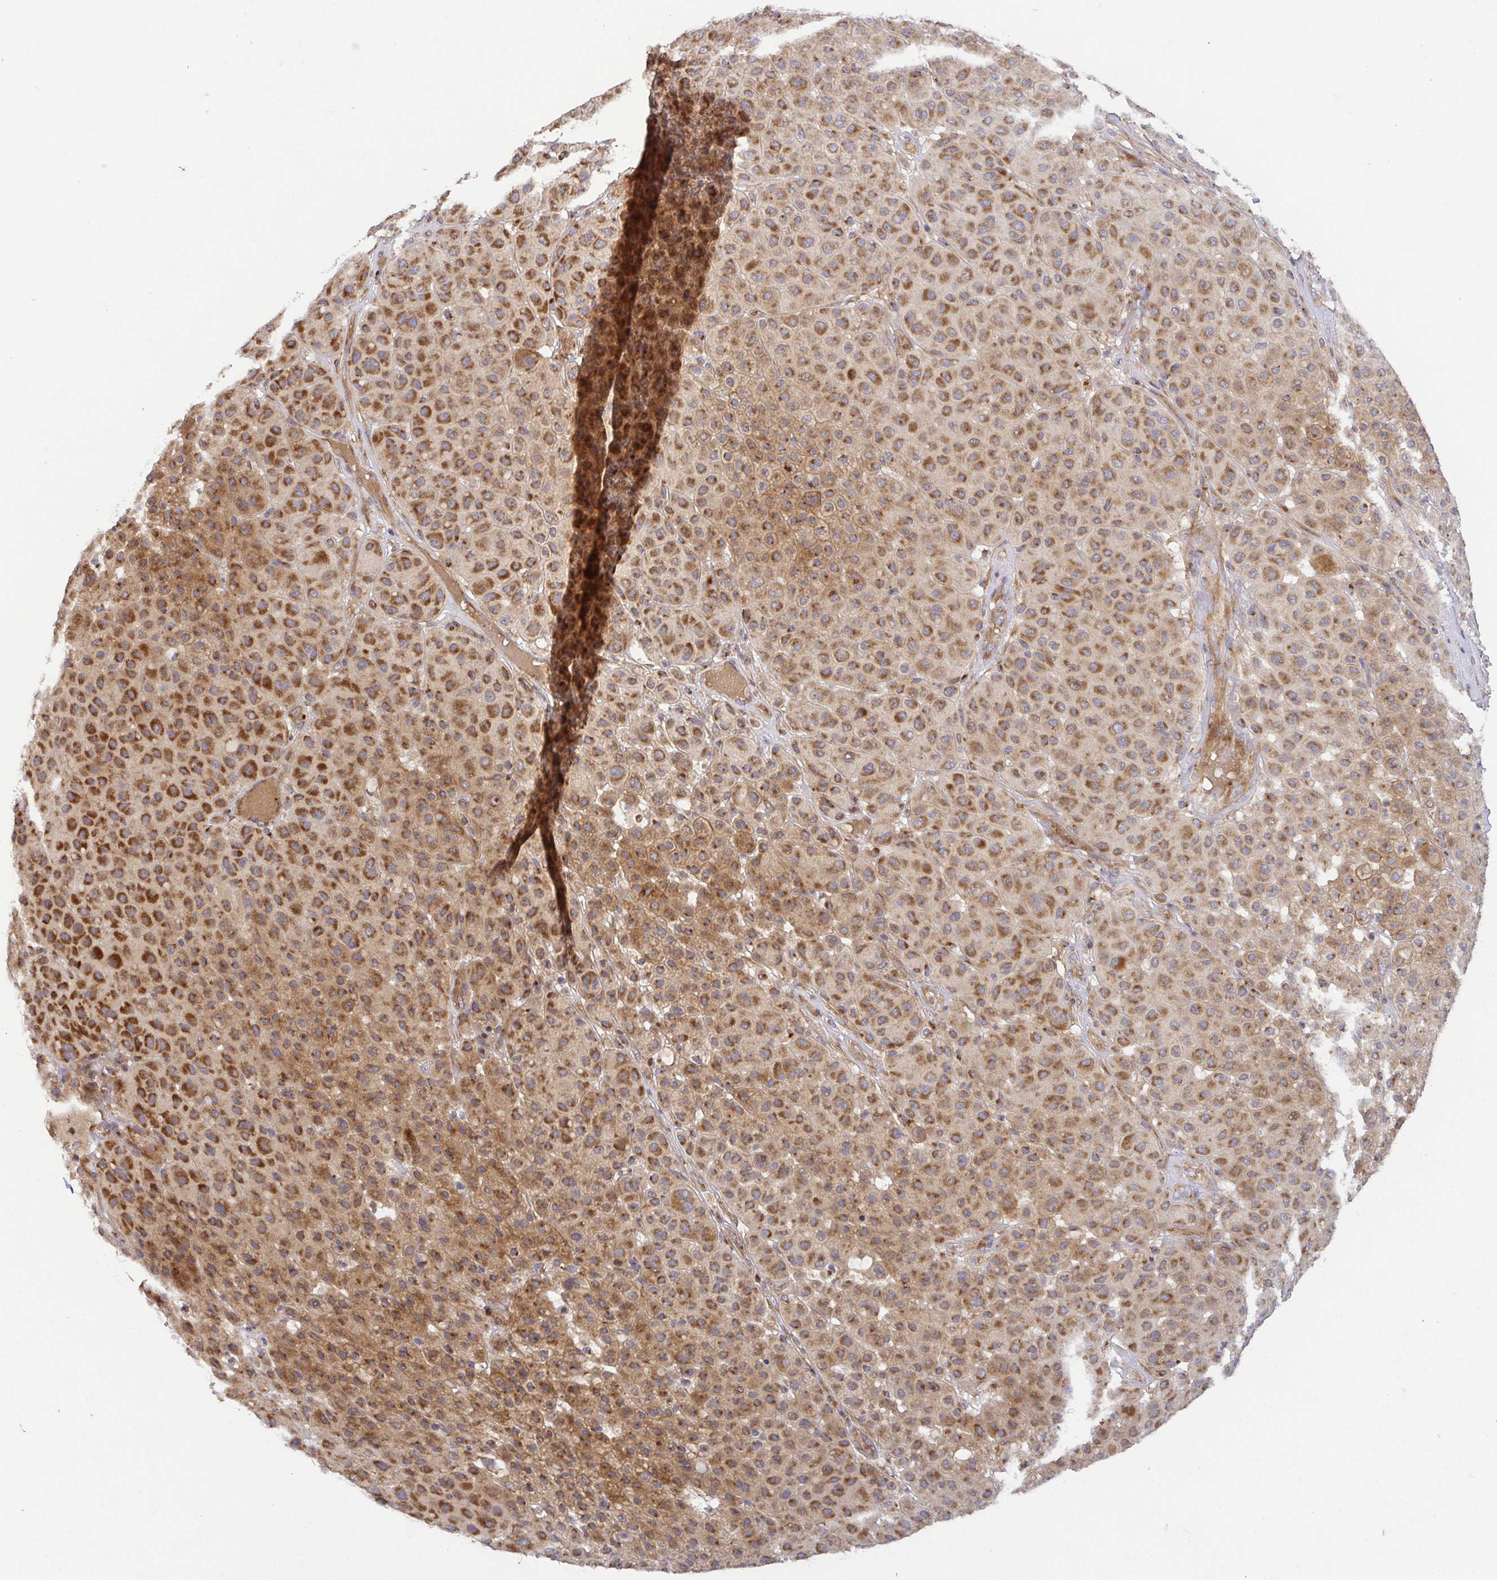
{"staining": {"intensity": "strong", "quantity": ">75%", "location": "cytoplasmic/membranous"}, "tissue": "melanoma", "cell_type": "Tumor cells", "image_type": "cancer", "snomed": [{"axis": "morphology", "description": "Malignant melanoma, Metastatic site"}, {"axis": "topography", "description": "Smooth muscle"}], "caption": "Human melanoma stained with a brown dye shows strong cytoplasmic/membranous positive staining in approximately >75% of tumor cells.", "gene": "TM9SF4", "patient": {"sex": "male", "age": 41}}